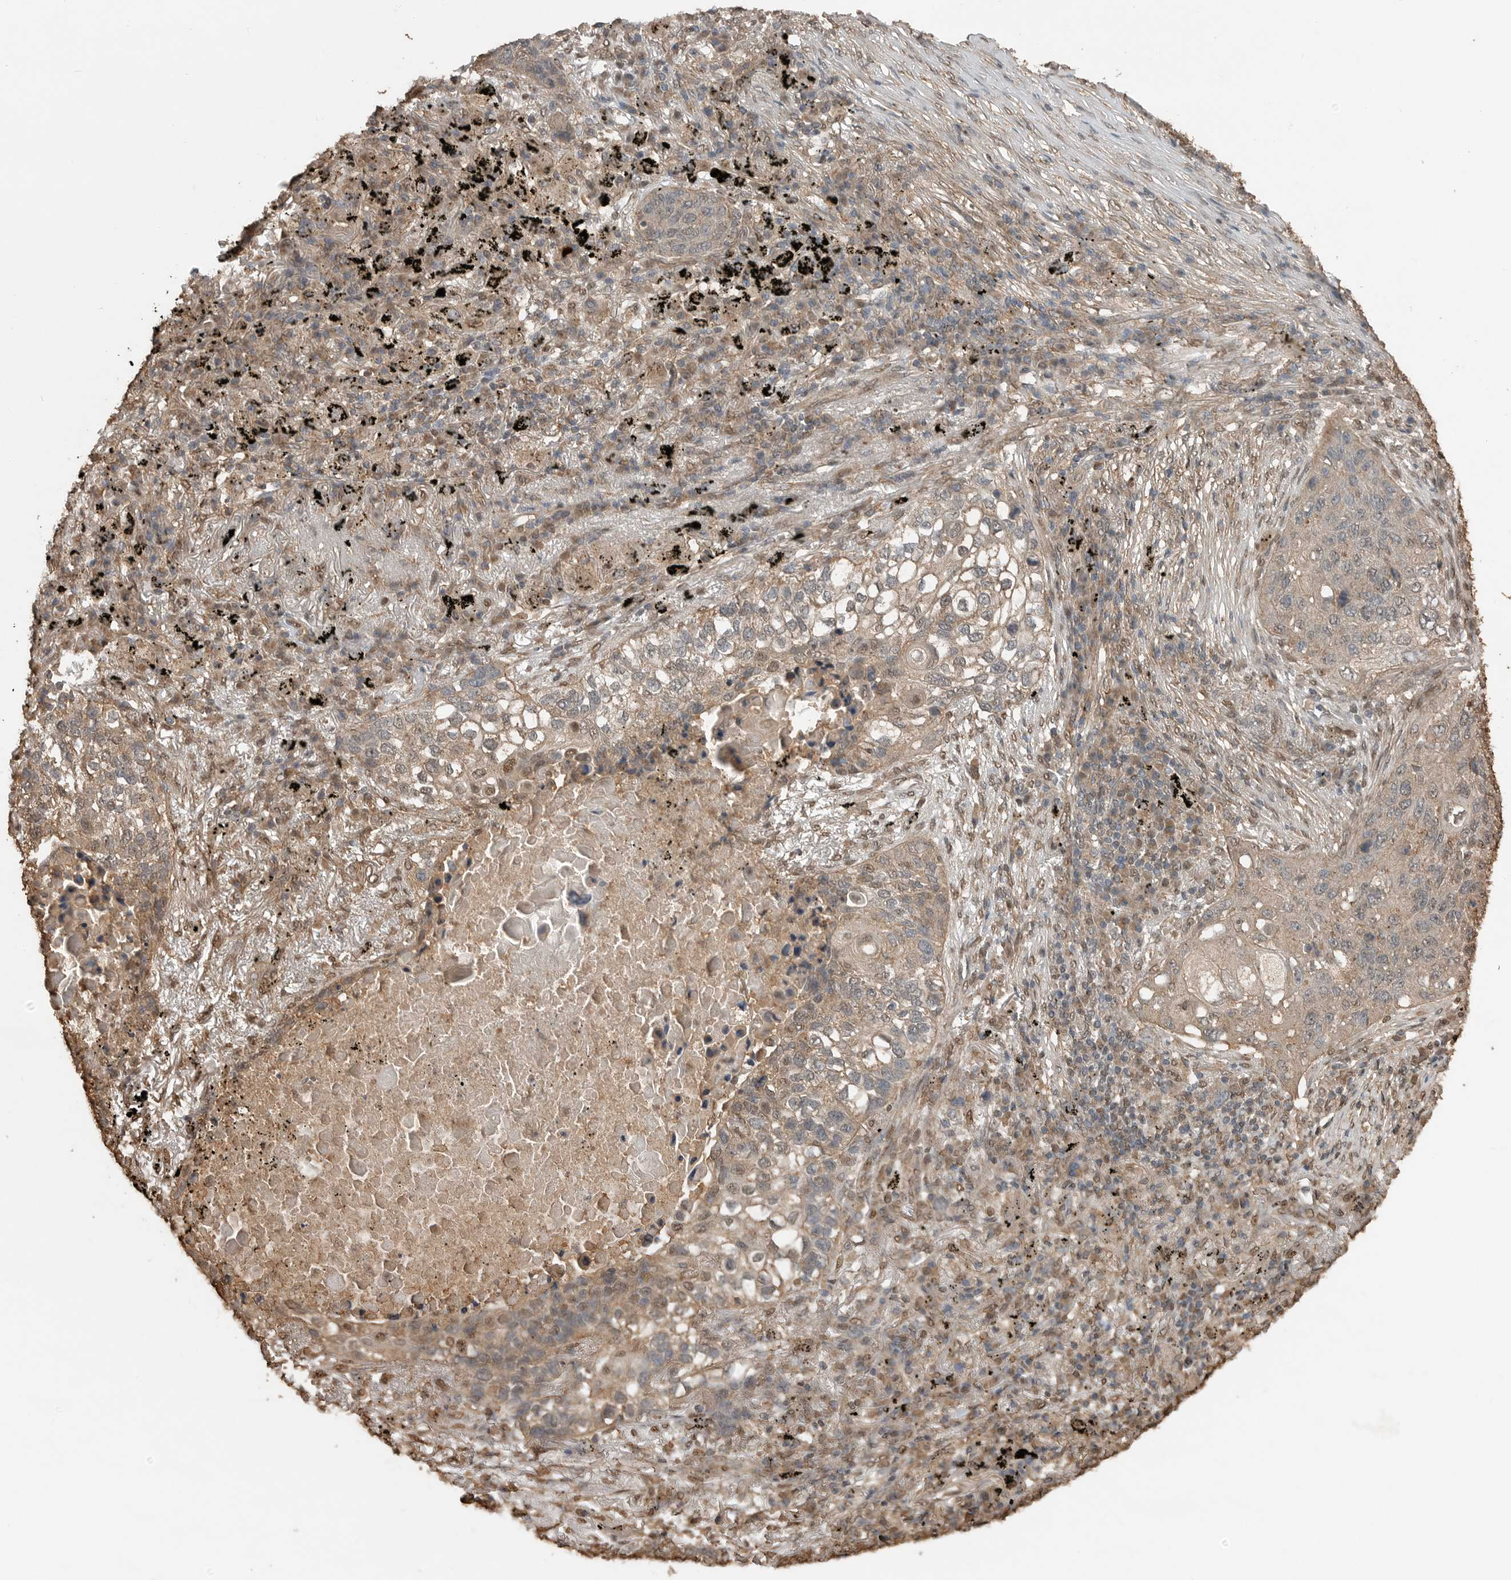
{"staining": {"intensity": "weak", "quantity": "25%-75%", "location": "cytoplasmic/membranous,nuclear"}, "tissue": "lung cancer", "cell_type": "Tumor cells", "image_type": "cancer", "snomed": [{"axis": "morphology", "description": "Squamous cell carcinoma, NOS"}, {"axis": "topography", "description": "Lung"}], "caption": "High-power microscopy captured an immunohistochemistry (IHC) photomicrograph of lung squamous cell carcinoma, revealing weak cytoplasmic/membranous and nuclear expression in about 25%-75% of tumor cells.", "gene": "BLZF1", "patient": {"sex": "female", "age": 63}}